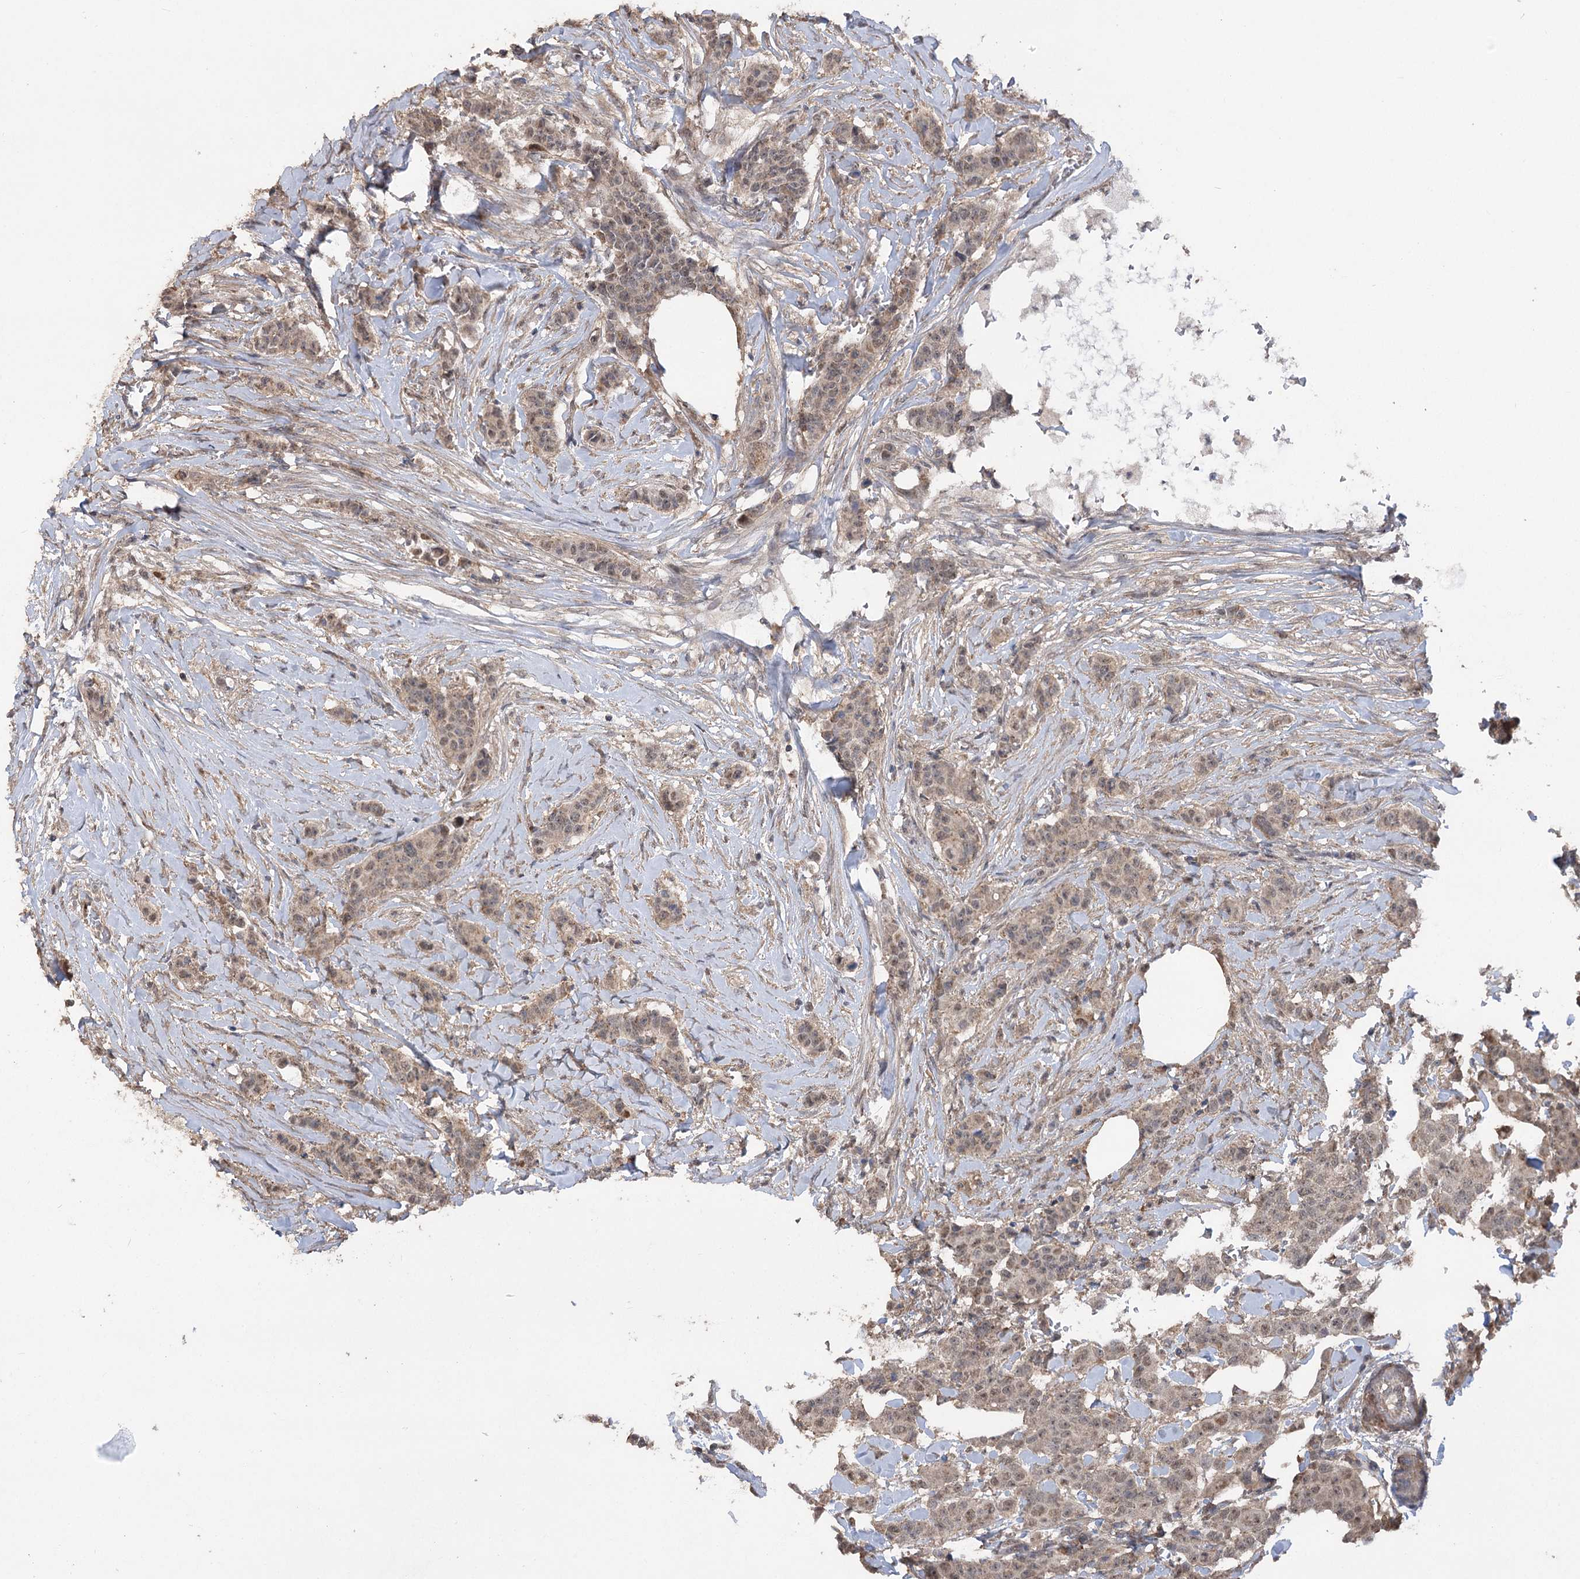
{"staining": {"intensity": "moderate", "quantity": ">75%", "location": "cytoplasmic/membranous,nuclear"}, "tissue": "breast cancer", "cell_type": "Tumor cells", "image_type": "cancer", "snomed": [{"axis": "morphology", "description": "Duct carcinoma"}, {"axis": "topography", "description": "Breast"}], "caption": "Breast cancer (infiltrating ductal carcinoma) was stained to show a protein in brown. There is medium levels of moderate cytoplasmic/membranous and nuclear positivity in about >75% of tumor cells.", "gene": "TENM2", "patient": {"sex": "female", "age": 40}}